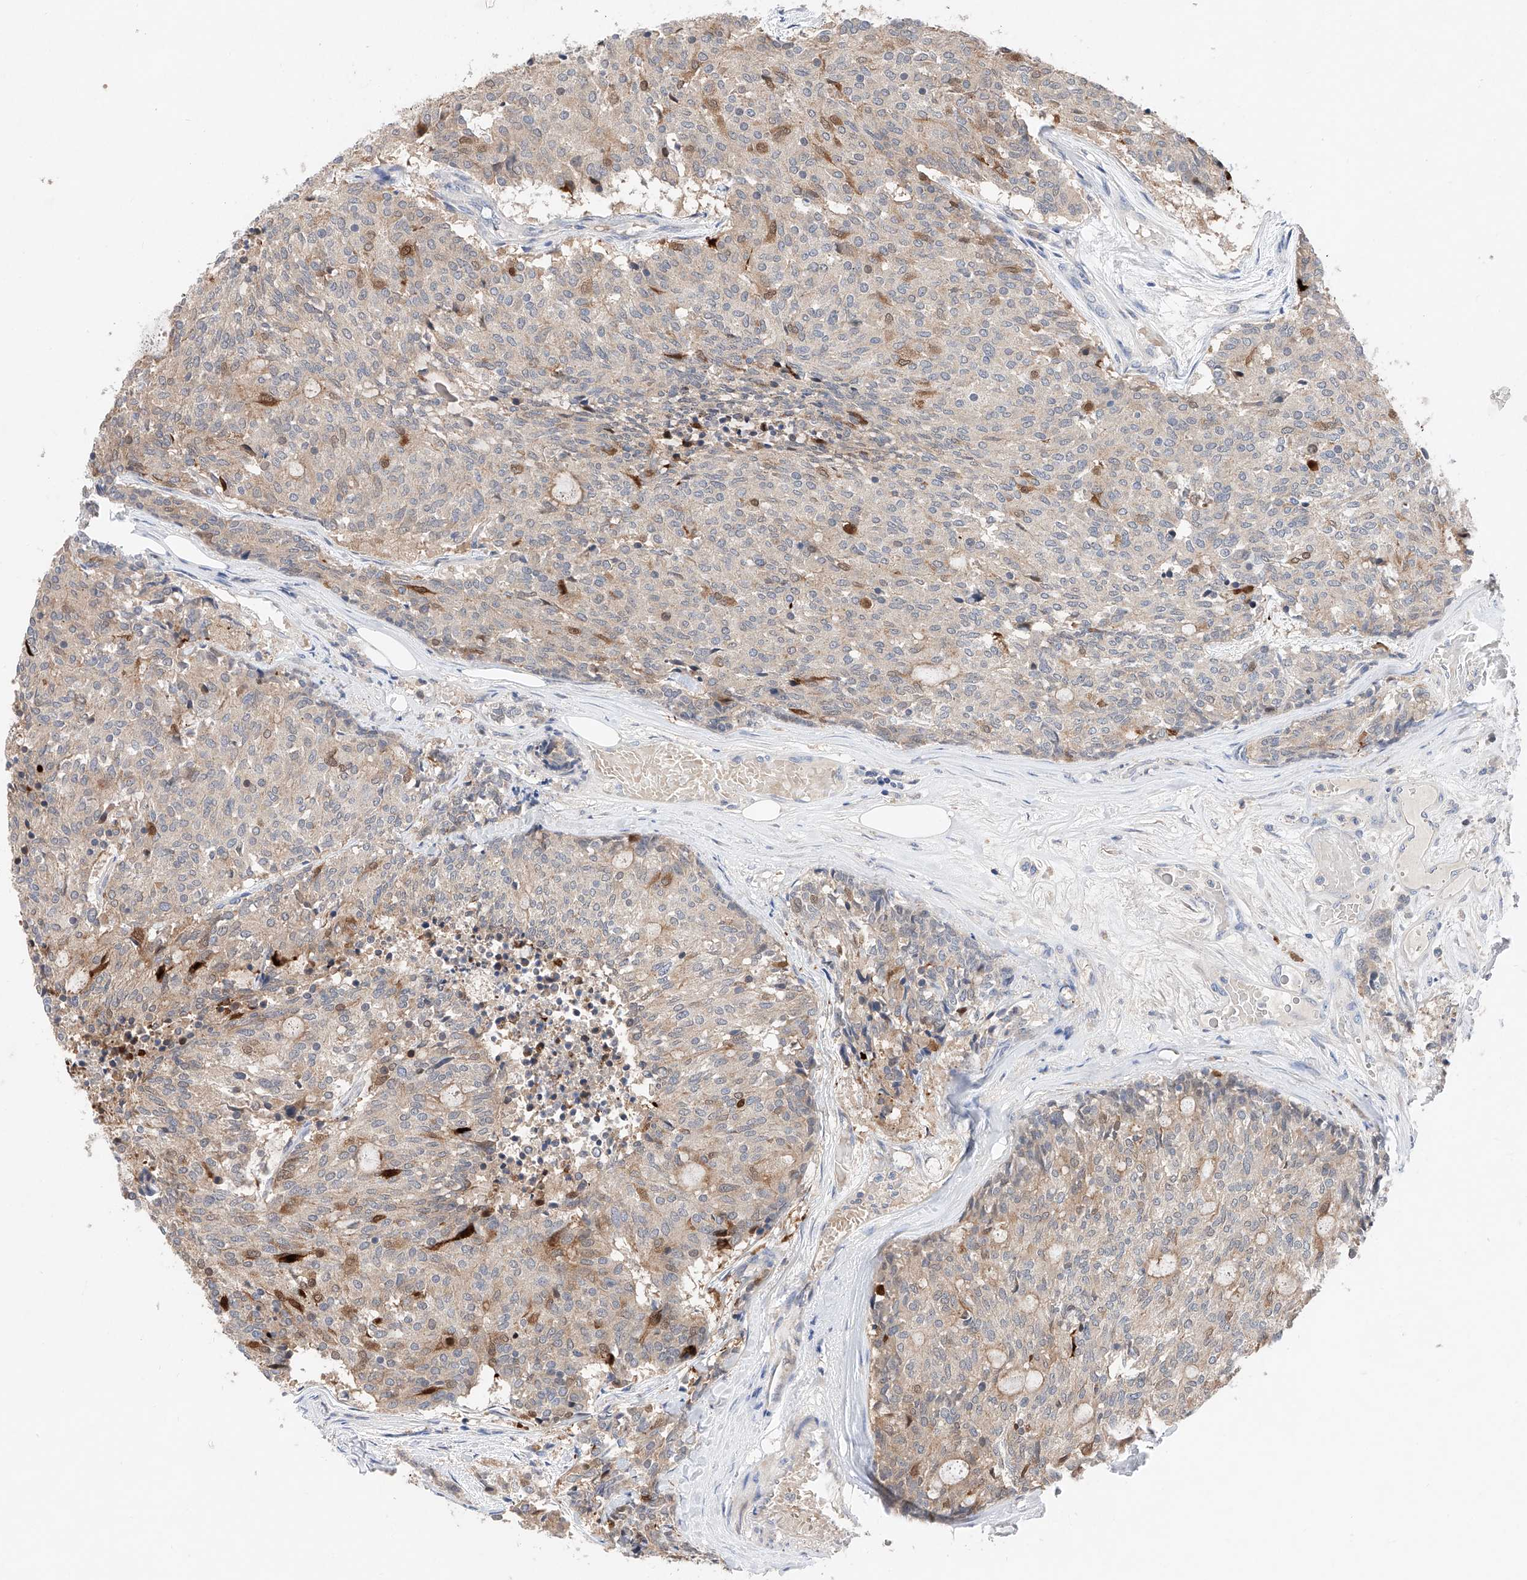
{"staining": {"intensity": "moderate", "quantity": "<25%", "location": "cytoplasmic/membranous"}, "tissue": "carcinoid", "cell_type": "Tumor cells", "image_type": "cancer", "snomed": [{"axis": "morphology", "description": "Carcinoid, malignant, NOS"}, {"axis": "topography", "description": "Pancreas"}], "caption": "An immunohistochemistry (IHC) image of tumor tissue is shown. Protein staining in brown shows moderate cytoplasmic/membranous positivity in carcinoid within tumor cells. Nuclei are stained in blue.", "gene": "FUCA2", "patient": {"sex": "female", "age": 54}}